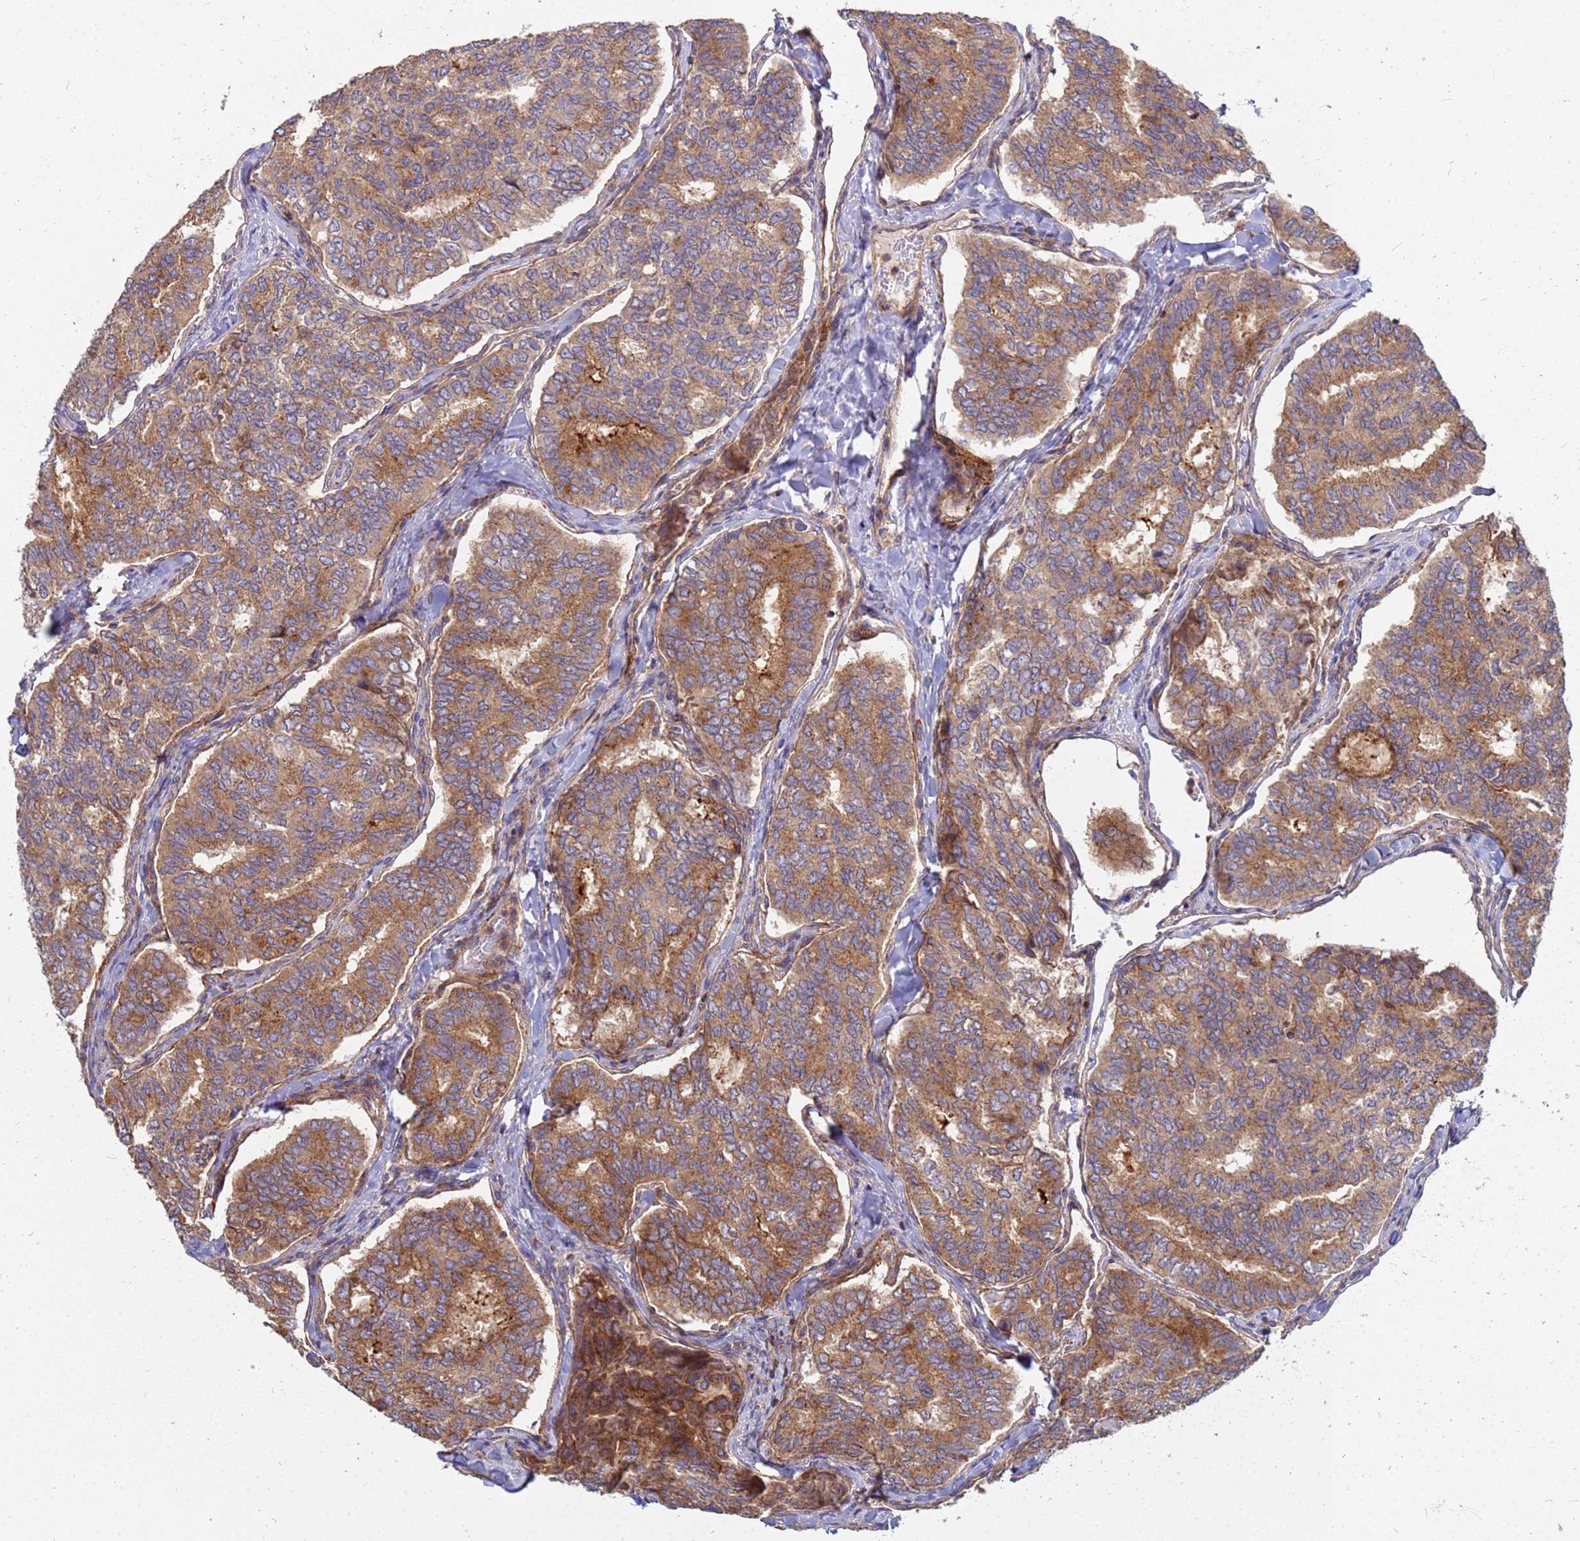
{"staining": {"intensity": "moderate", "quantity": ">75%", "location": "cytoplasmic/membranous"}, "tissue": "thyroid cancer", "cell_type": "Tumor cells", "image_type": "cancer", "snomed": [{"axis": "morphology", "description": "Papillary adenocarcinoma, NOS"}, {"axis": "topography", "description": "Thyroid gland"}], "caption": "There is medium levels of moderate cytoplasmic/membranous staining in tumor cells of papillary adenocarcinoma (thyroid), as demonstrated by immunohistochemical staining (brown color).", "gene": "CDC34", "patient": {"sex": "female", "age": 35}}